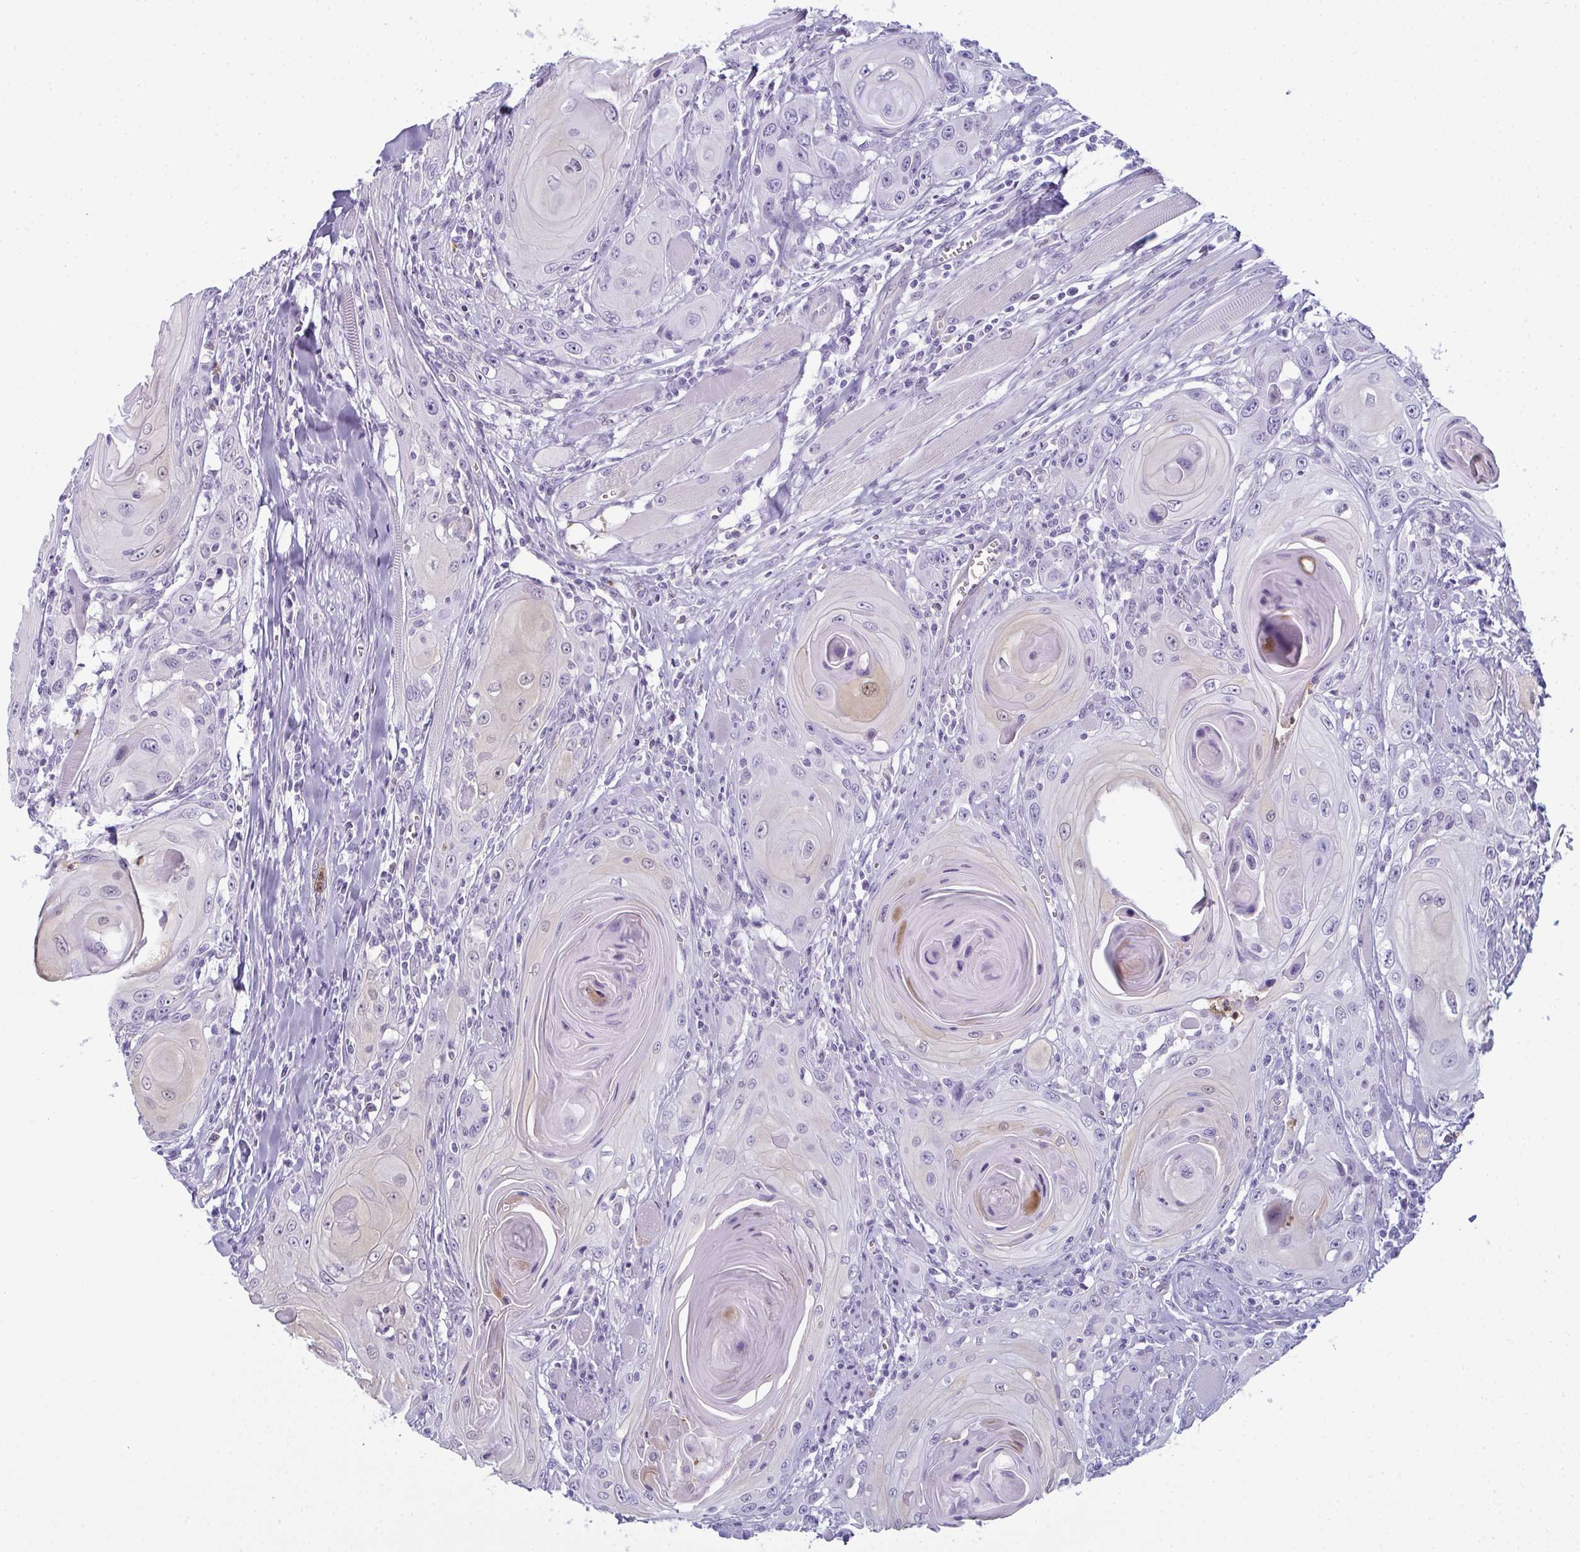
{"staining": {"intensity": "negative", "quantity": "none", "location": "none"}, "tissue": "head and neck cancer", "cell_type": "Tumor cells", "image_type": "cancer", "snomed": [{"axis": "morphology", "description": "Squamous cell carcinoma, NOS"}, {"axis": "topography", "description": "Head-Neck"}], "caption": "IHC of human head and neck cancer (squamous cell carcinoma) displays no staining in tumor cells. The staining was performed using DAB to visualize the protein expression in brown, while the nuclei were stained in blue with hematoxylin (Magnification: 20x).", "gene": "CDA", "patient": {"sex": "female", "age": 80}}